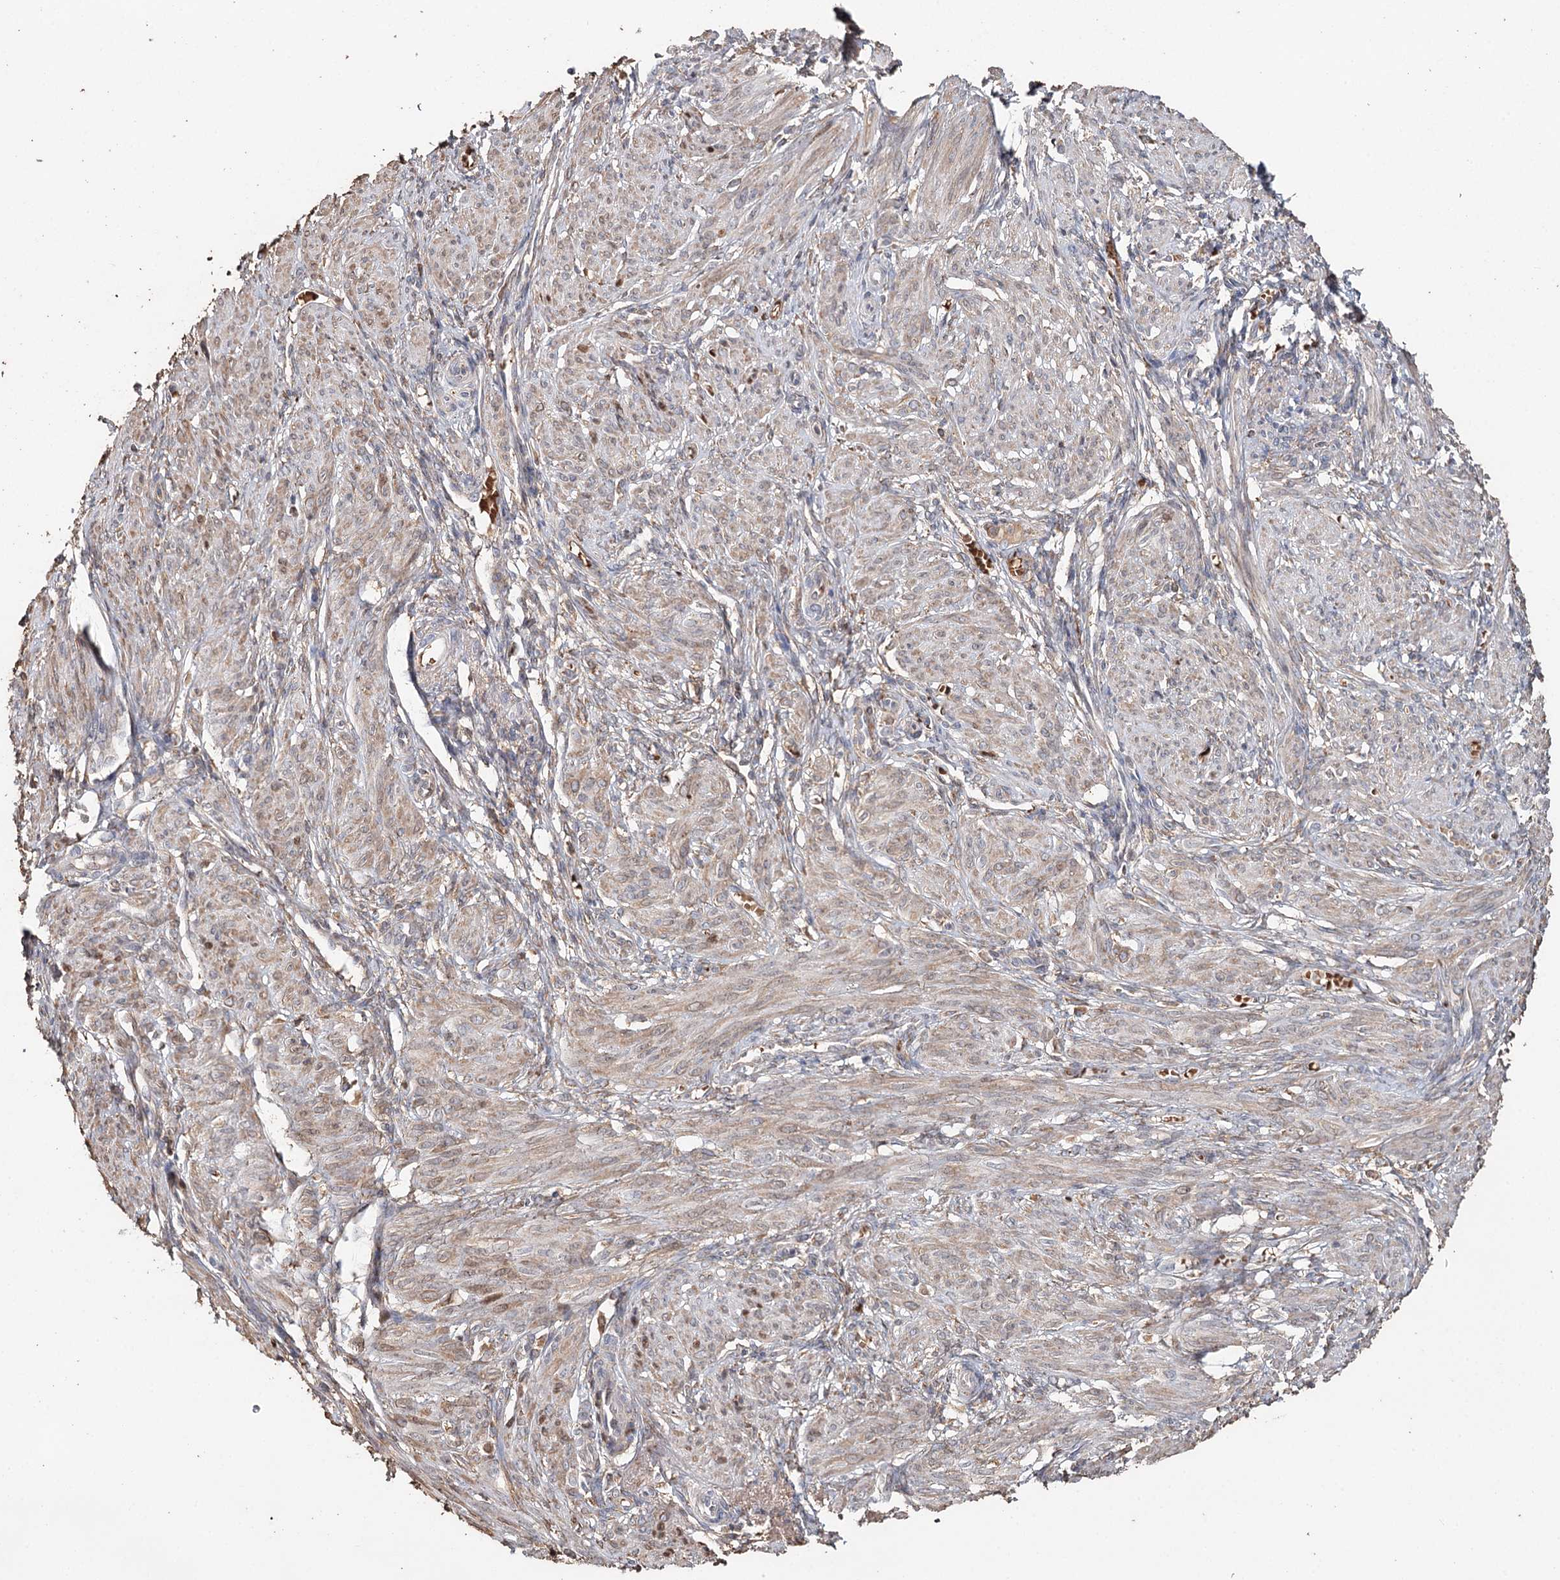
{"staining": {"intensity": "weak", "quantity": ">75%", "location": "cytoplasmic/membranous"}, "tissue": "smooth muscle", "cell_type": "Smooth muscle cells", "image_type": "normal", "snomed": [{"axis": "morphology", "description": "Normal tissue, NOS"}, {"axis": "topography", "description": "Smooth muscle"}], "caption": "IHC of benign human smooth muscle shows low levels of weak cytoplasmic/membranous positivity in approximately >75% of smooth muscle cells.", "gene": "SYVN1", "patient": {"sex": "female", "age": 39}}